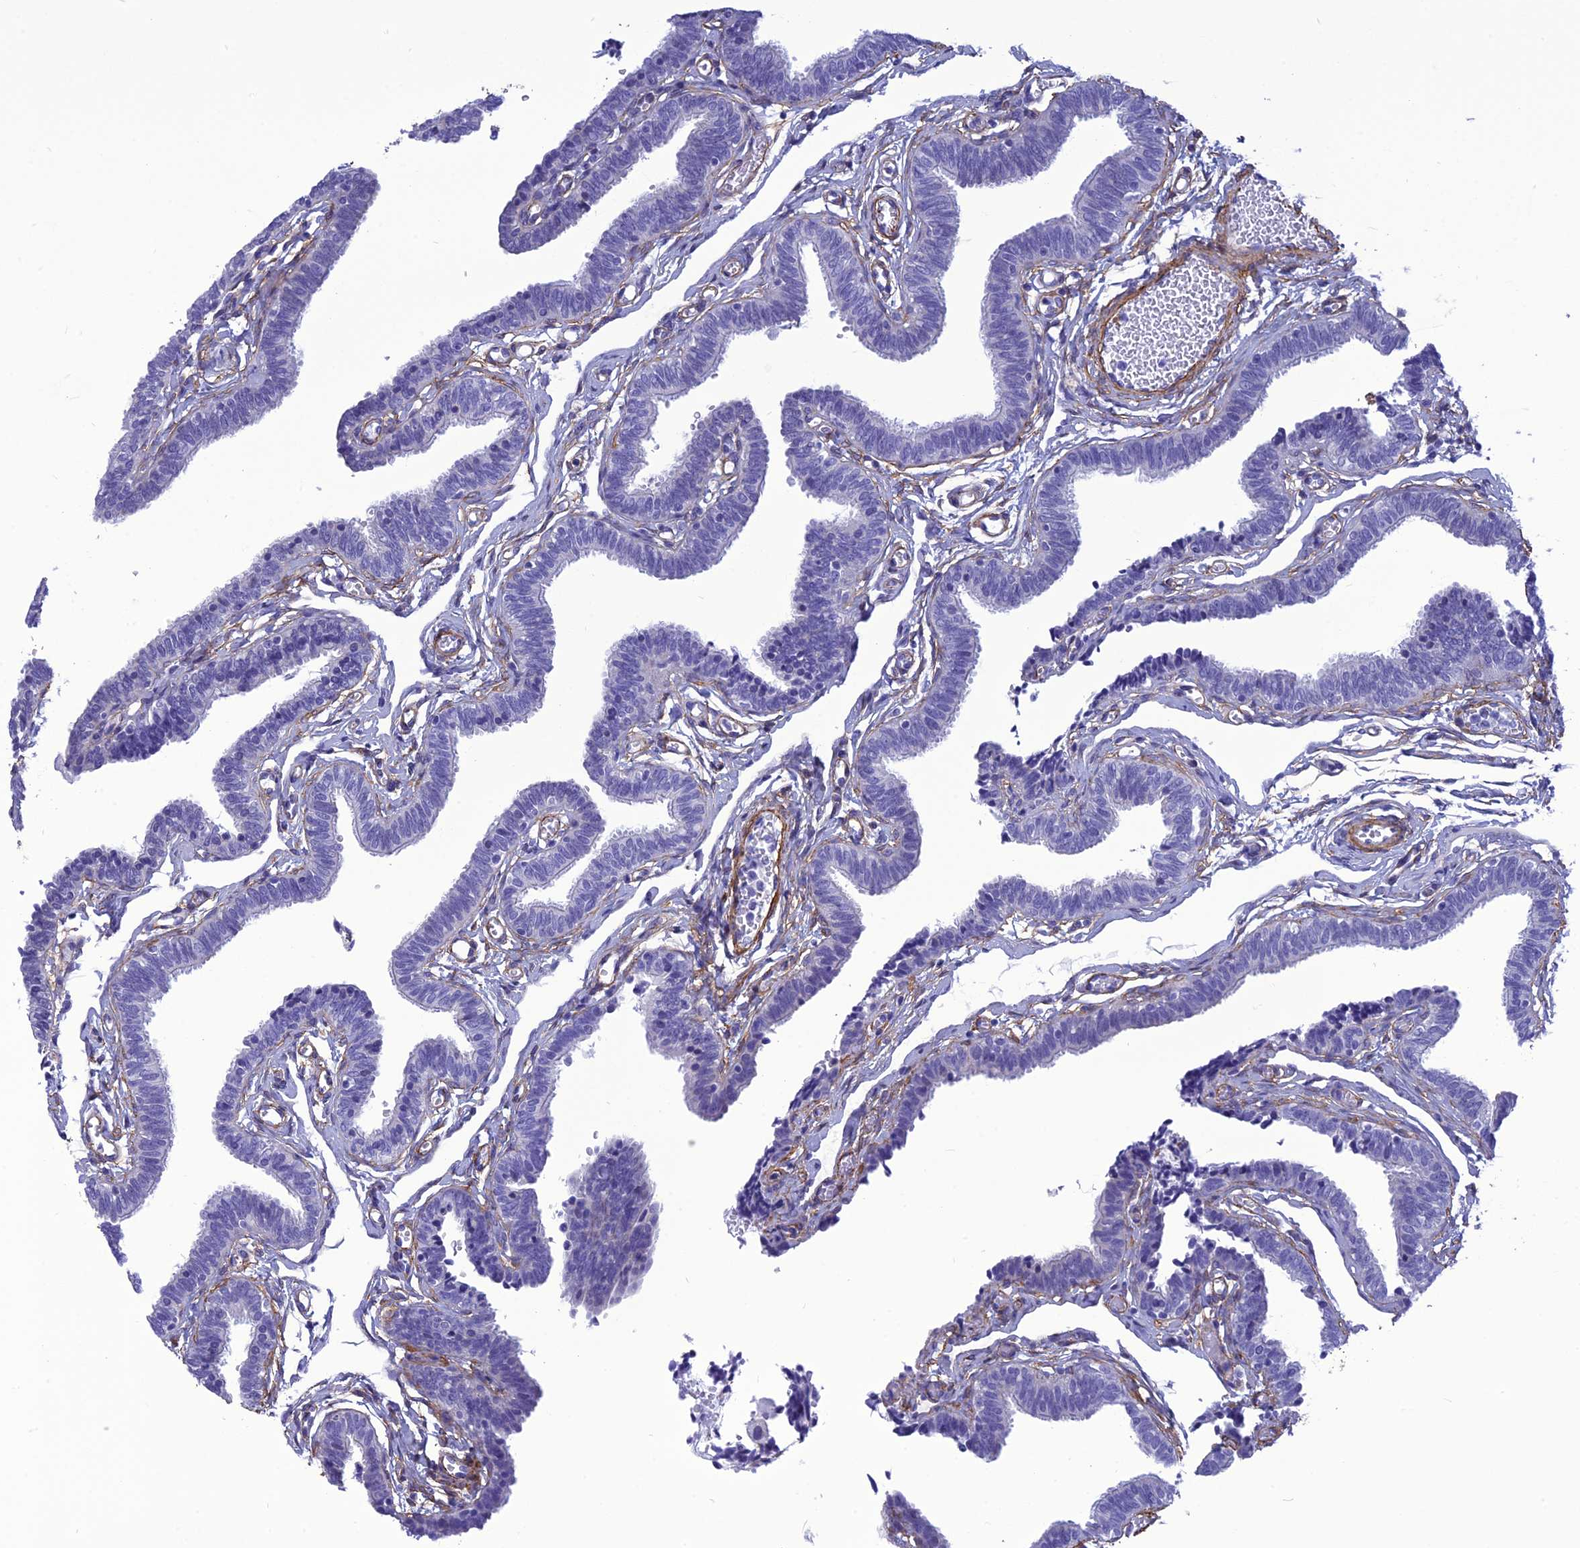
{"staining": {"intensity": "negative", "quantity": "none", "location": "none"}, "tissue": "fallopian tube", "cell_type": "Glandular cells", "image_type": "normal", "snomed": [{"axis": "morphology", "description": "Normal tissue, NOS"}, {"axis": "topography", "description": "Fallopian tube"}, {"axis": "topography", "description": "Ovary"}], "caption": "Immunohistochemistry histopathology image of unremarkable fallopian tube stained for a protein (brown), which reveals no positivity in glandular cells. The staining is performed using DAB brown chromogen with nuclei counter-stained in using hematoxylin.", "gene": "NKD1", "patient": {"sex": "female", "age": 23}}